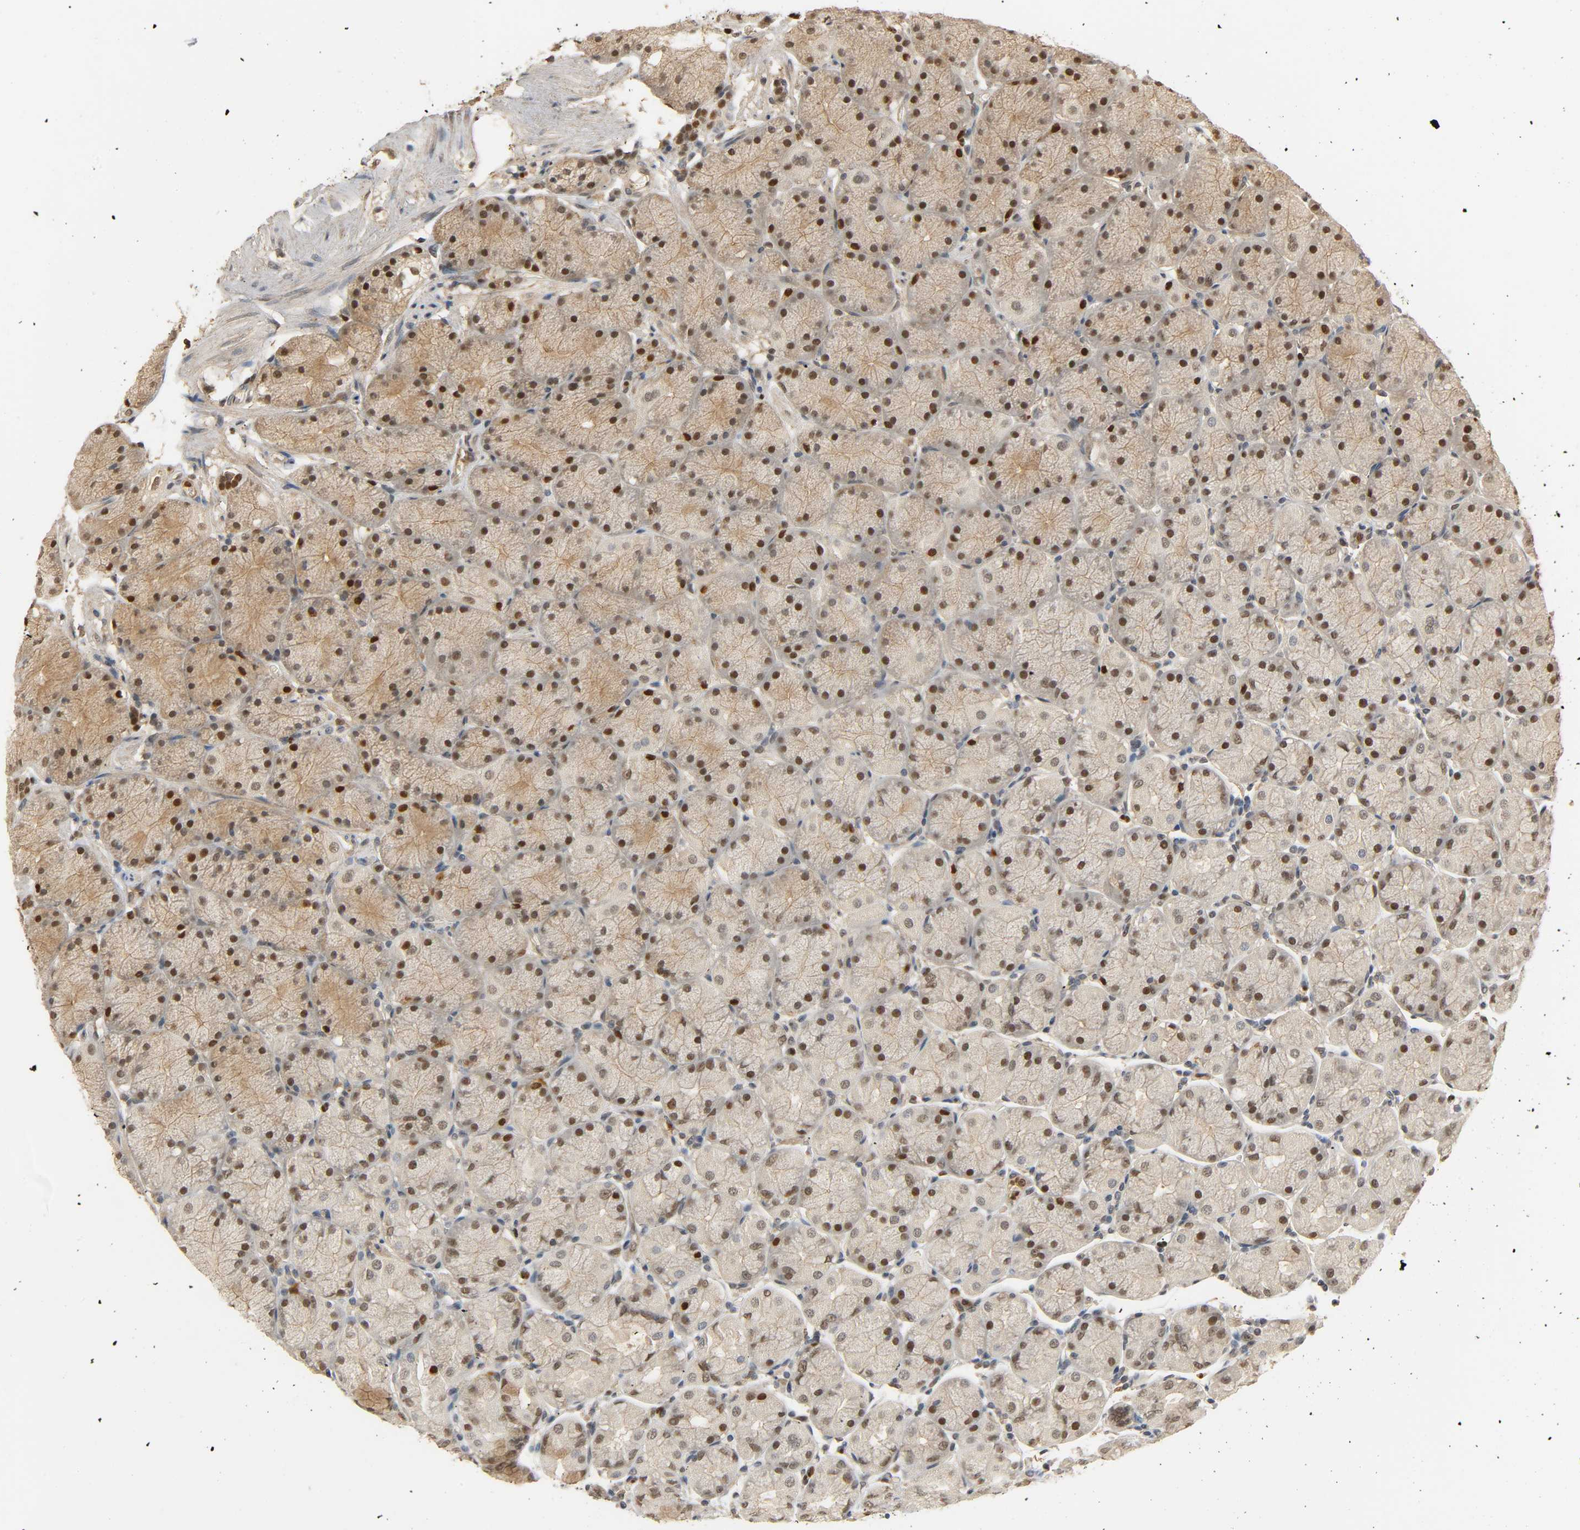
{"staining": {"intensity": "moderate", "quantity": ">75%", "location": "cytoplasmic/membranous,nuclear"}, "tissue": "stomach", "cell_type": "Glandular cells", "image_type": "normal", "snomed": [{"axis": "morphology", "description": "Normal tissue, NOS"}, {"axis": "topography", "description": "Stomach, upper"}, {"axis": "topography", "description": "Stomach"}], "caption": "The histopathology image reveals immunohistochemical staining of normal stomach. There is moderate cytoplasmic/membranous,nuclear positivity is identified in approximately >75% of glandular cells.", "gene": "ZFPM2", "patient": {"sex": "male", "age": 76}}